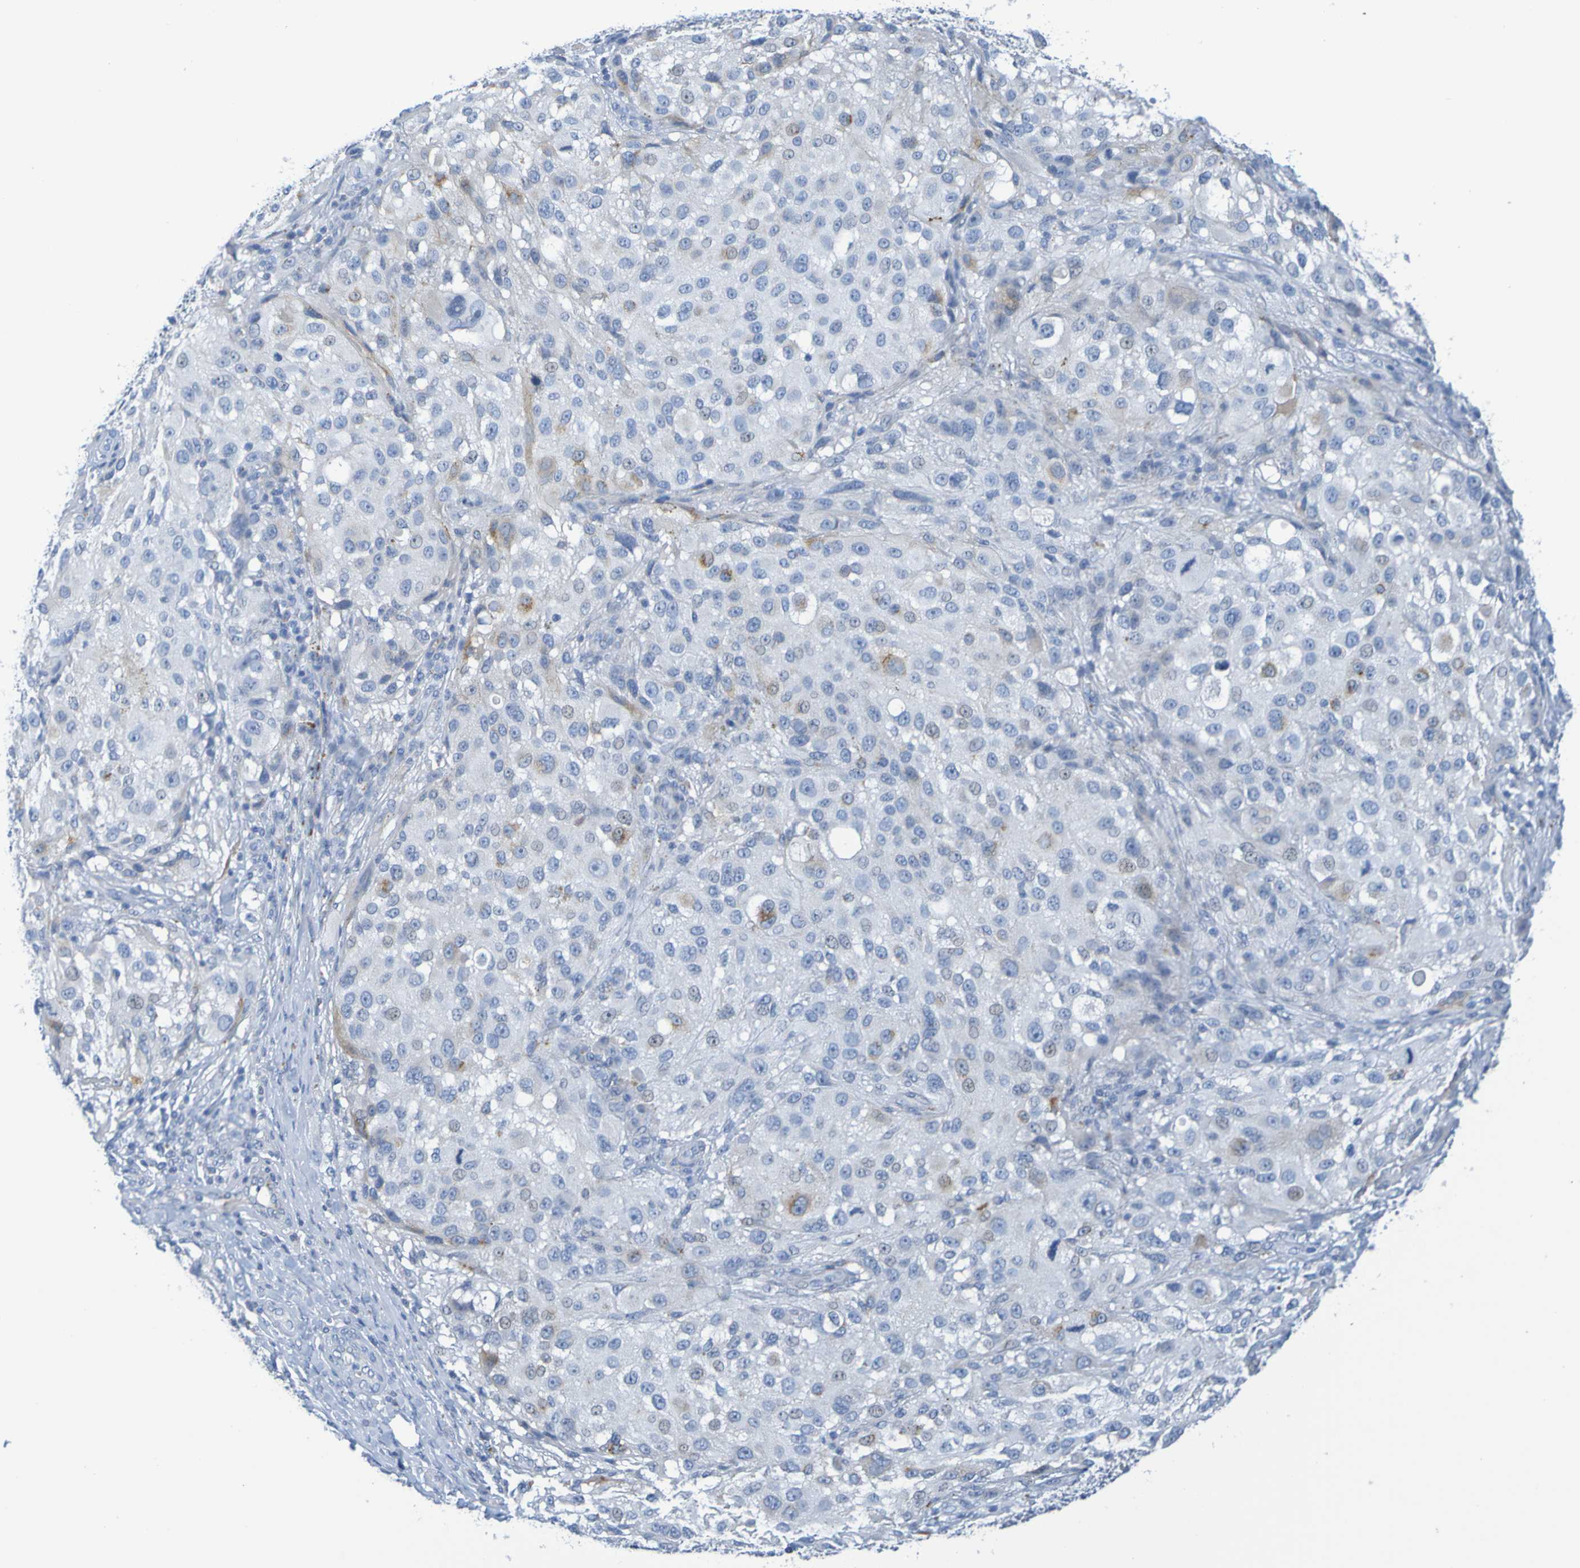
{"staining": {"intensity": "negative", "quantity": "none", "location": "none"}, "tissue": "melanoma", "cell_type": "Tumor cells", "image_type": "cancer", "snomed": [{"axis": "morphology", "description": "Necrosis, NOS"}, {"axis": "morphology", "description": "Malignant melanoma, NOS"}, {"axis": "topography", "description": "Skin"}], "caption": "This is an immunohistochemistry (IHC) histopathology image of human malignant melanoma. There is no staining in tumor cells.", "gene": "IL10", "patient": {"sex": "female", "age": 87}}